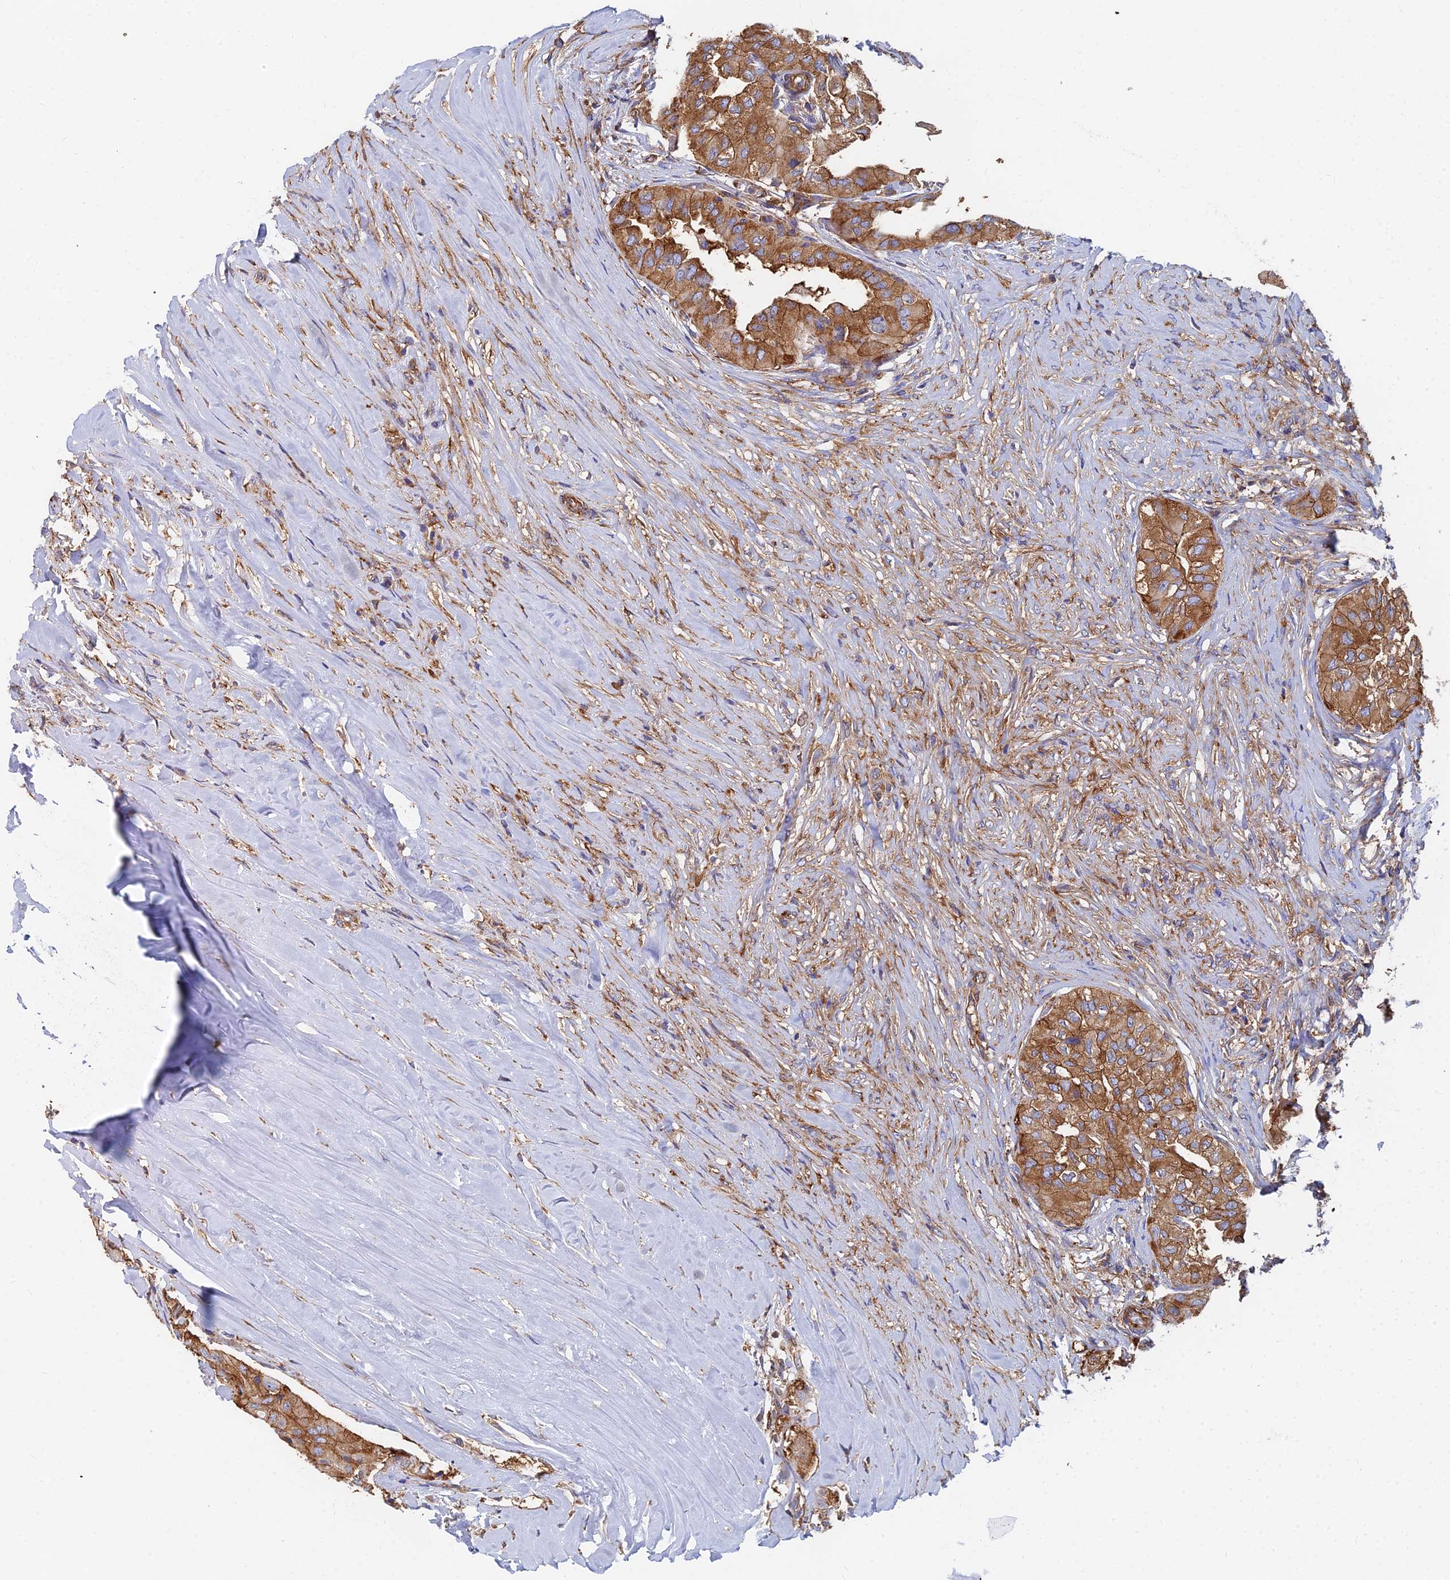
{"staining": {"intensity": "moderate", "quantity": ">75%", "location": "cytoplasmic/membranous"}, "tissue": "thyroid cancer", "cell_type": "Tumor cells", "image_type": "cancer", "snomed": [{"axis": "morphology", "description": "Papillary adenocarcinoma, NOS"}, {"axis": "topography", "description": "Thyroid gland"}], "caption": "IHC histopathology image of neoplastic tissue: thyroid papillary adenocarcinoma stained using immunohistochemistry reveals medium levels of moderate protein expression localized specifically in the cytoplasmic/membranous of tumor cells, appearing as a cytoplasmic/membranous brown color.", "gene": "GPR42", "patient": {"sex": "female", "age": 59}}